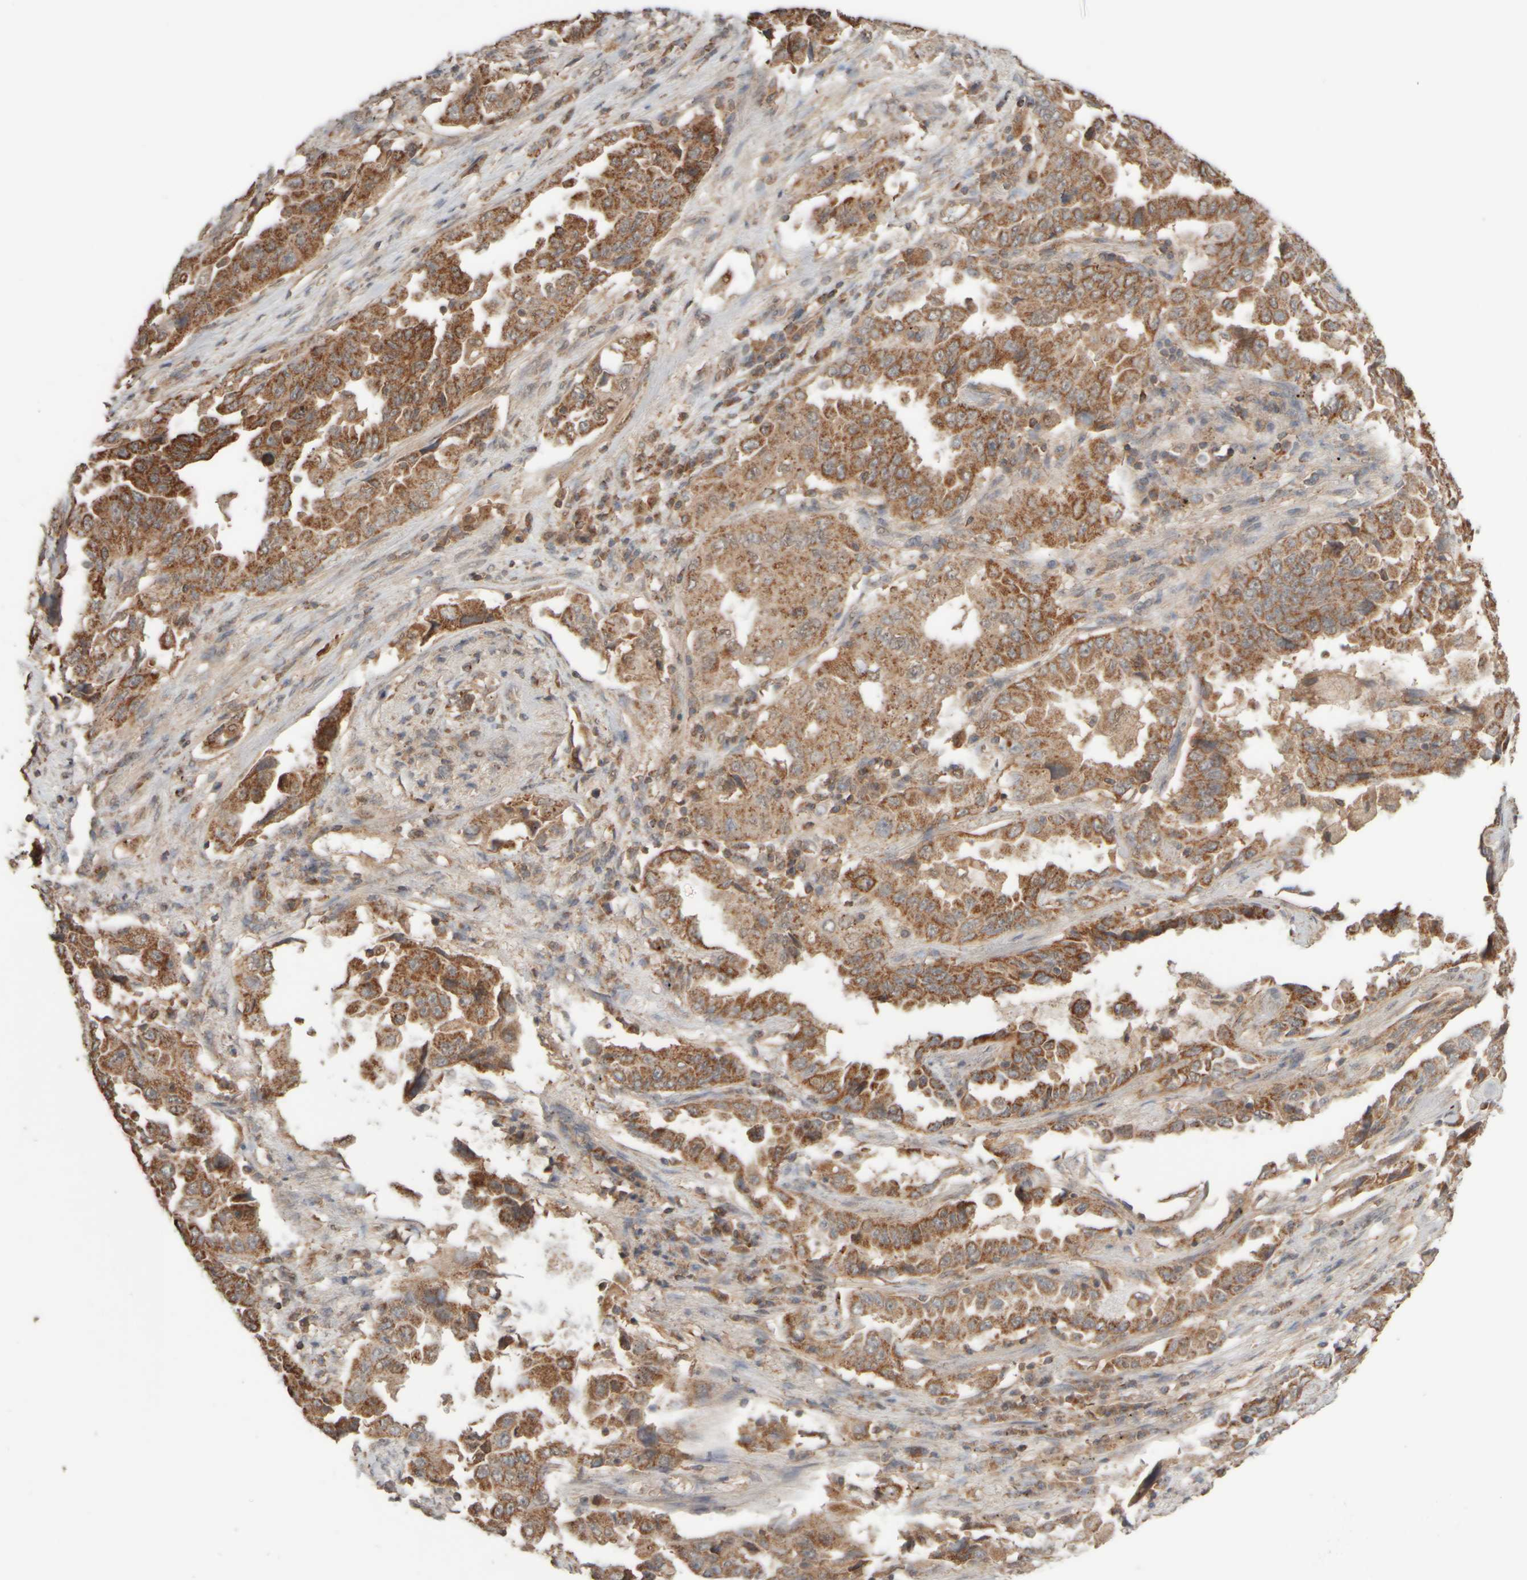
{"staining": {"intensity": "strong", "quantity": "25%-75%", "location": "cytoplasmic/membranous"}, "tissue": "lung cancer", "cell_type": "Tumor cells", "image_type": "cancer", "snomed": [{"axis": "morphology", "description": "Adenocarcinoma, NOS"}, {"axis": "topography", "description": "Lung"}], "caption": "Human lung adenocarcinoma stained with a protein marker shows strong staining in tumor cells.", "gene": "EIF2B3", "patient": {"sex": "female", "age": 51}}